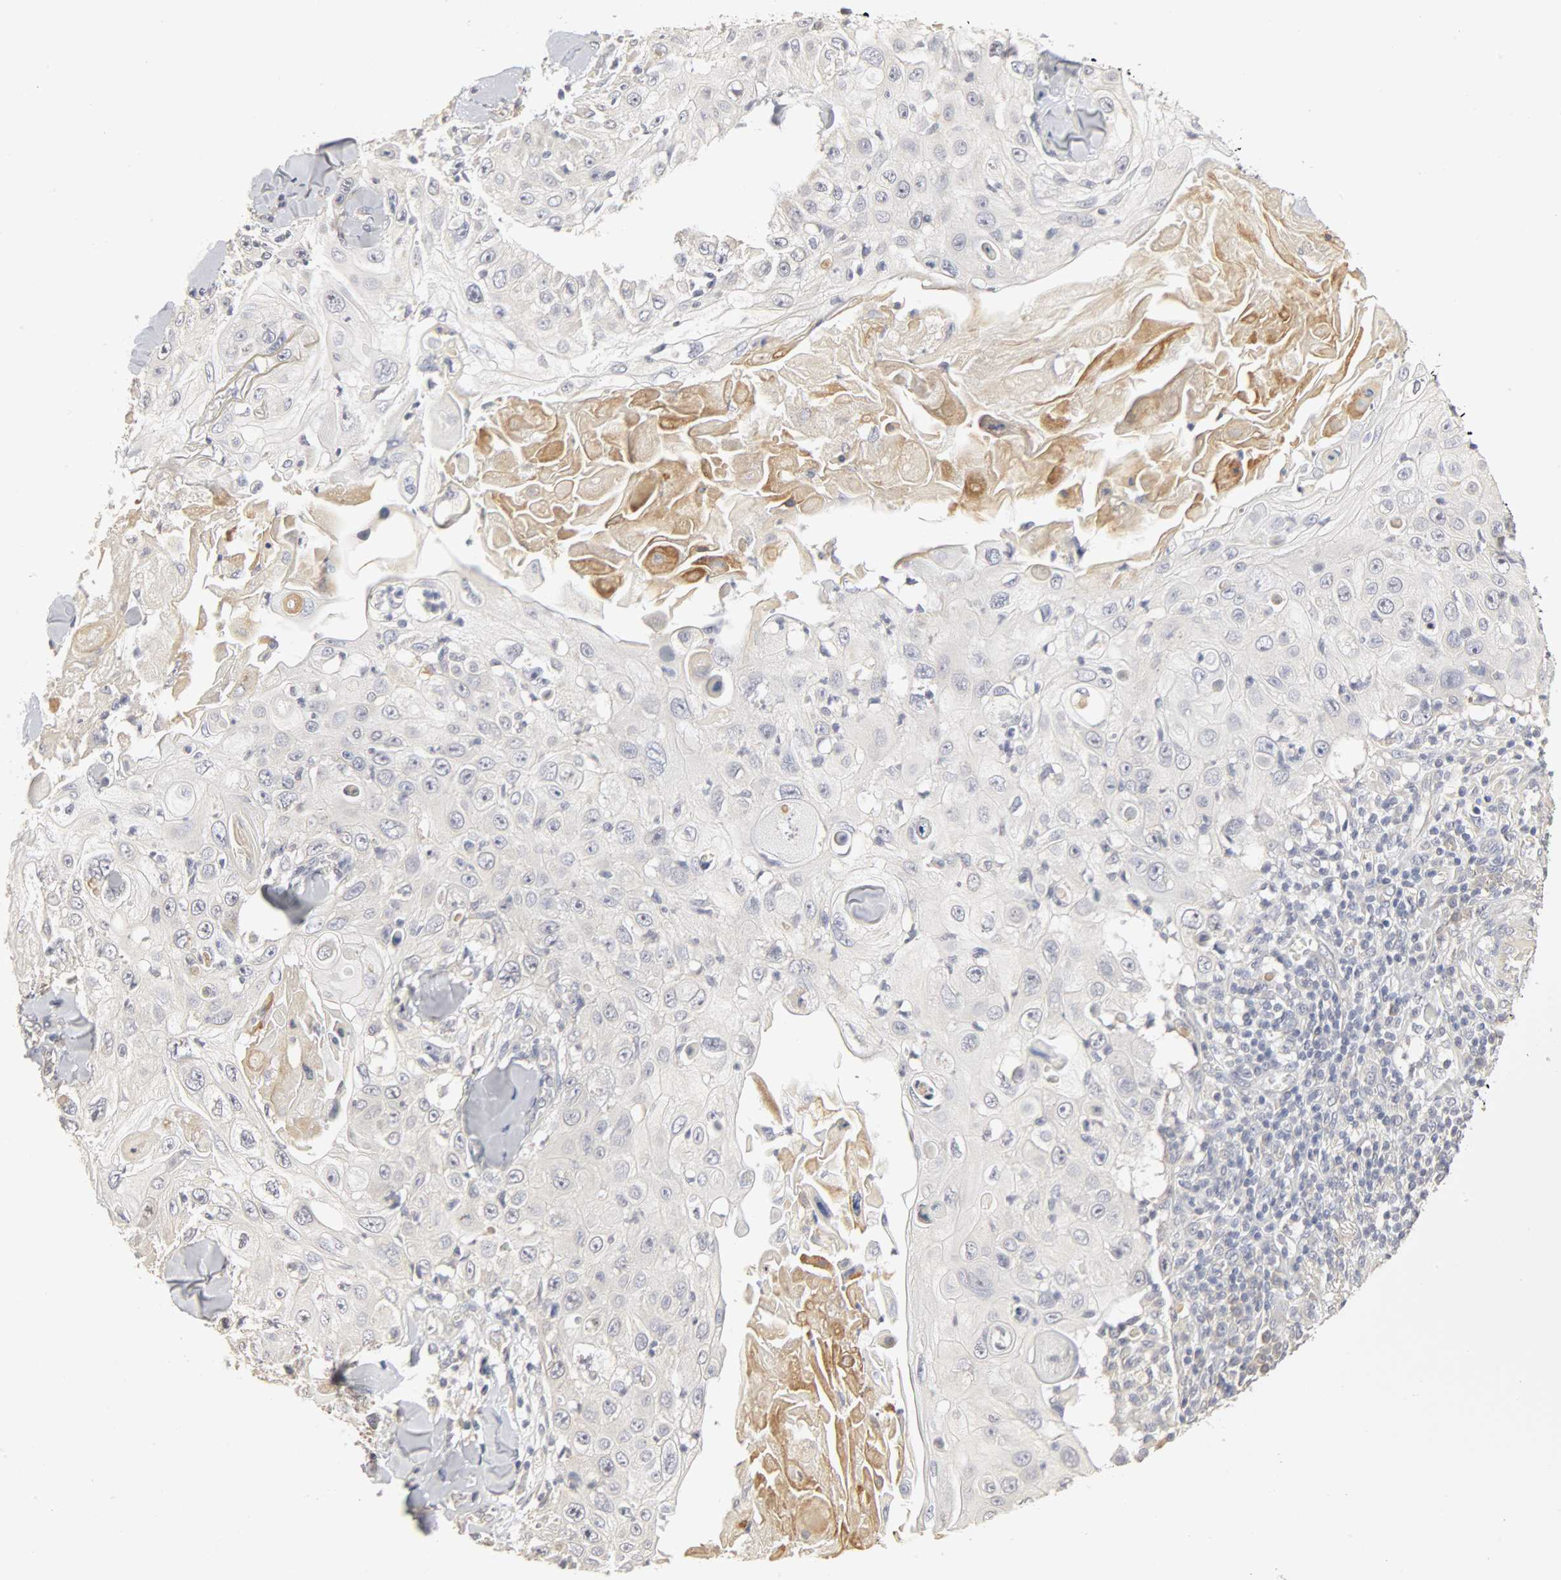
{"staining": {"intensity": "moderate", "quantity": "<25%", "location": "cytoplasmic/membranous"}, "tissue": "skin cancer", "cell_type": "Tumor cells", "image_type": "cancer", "snomed": [{"axis": "morphology", "description": "Squamous cell carcinoma, NOS"}, {"axis": "topography", "description": "Skin"}], "caption": "This image exhibits skin squamous cell carcinoma stained with immunohistochemistry (IHC) to label a protein in brown. The cytoplasmic/membranous of tumor cells show moderate positivity for the protein. Nuclei are counter-stained blue.", "gene": "SLC10A2", "patient": {"sex": "male", "age": 86}}